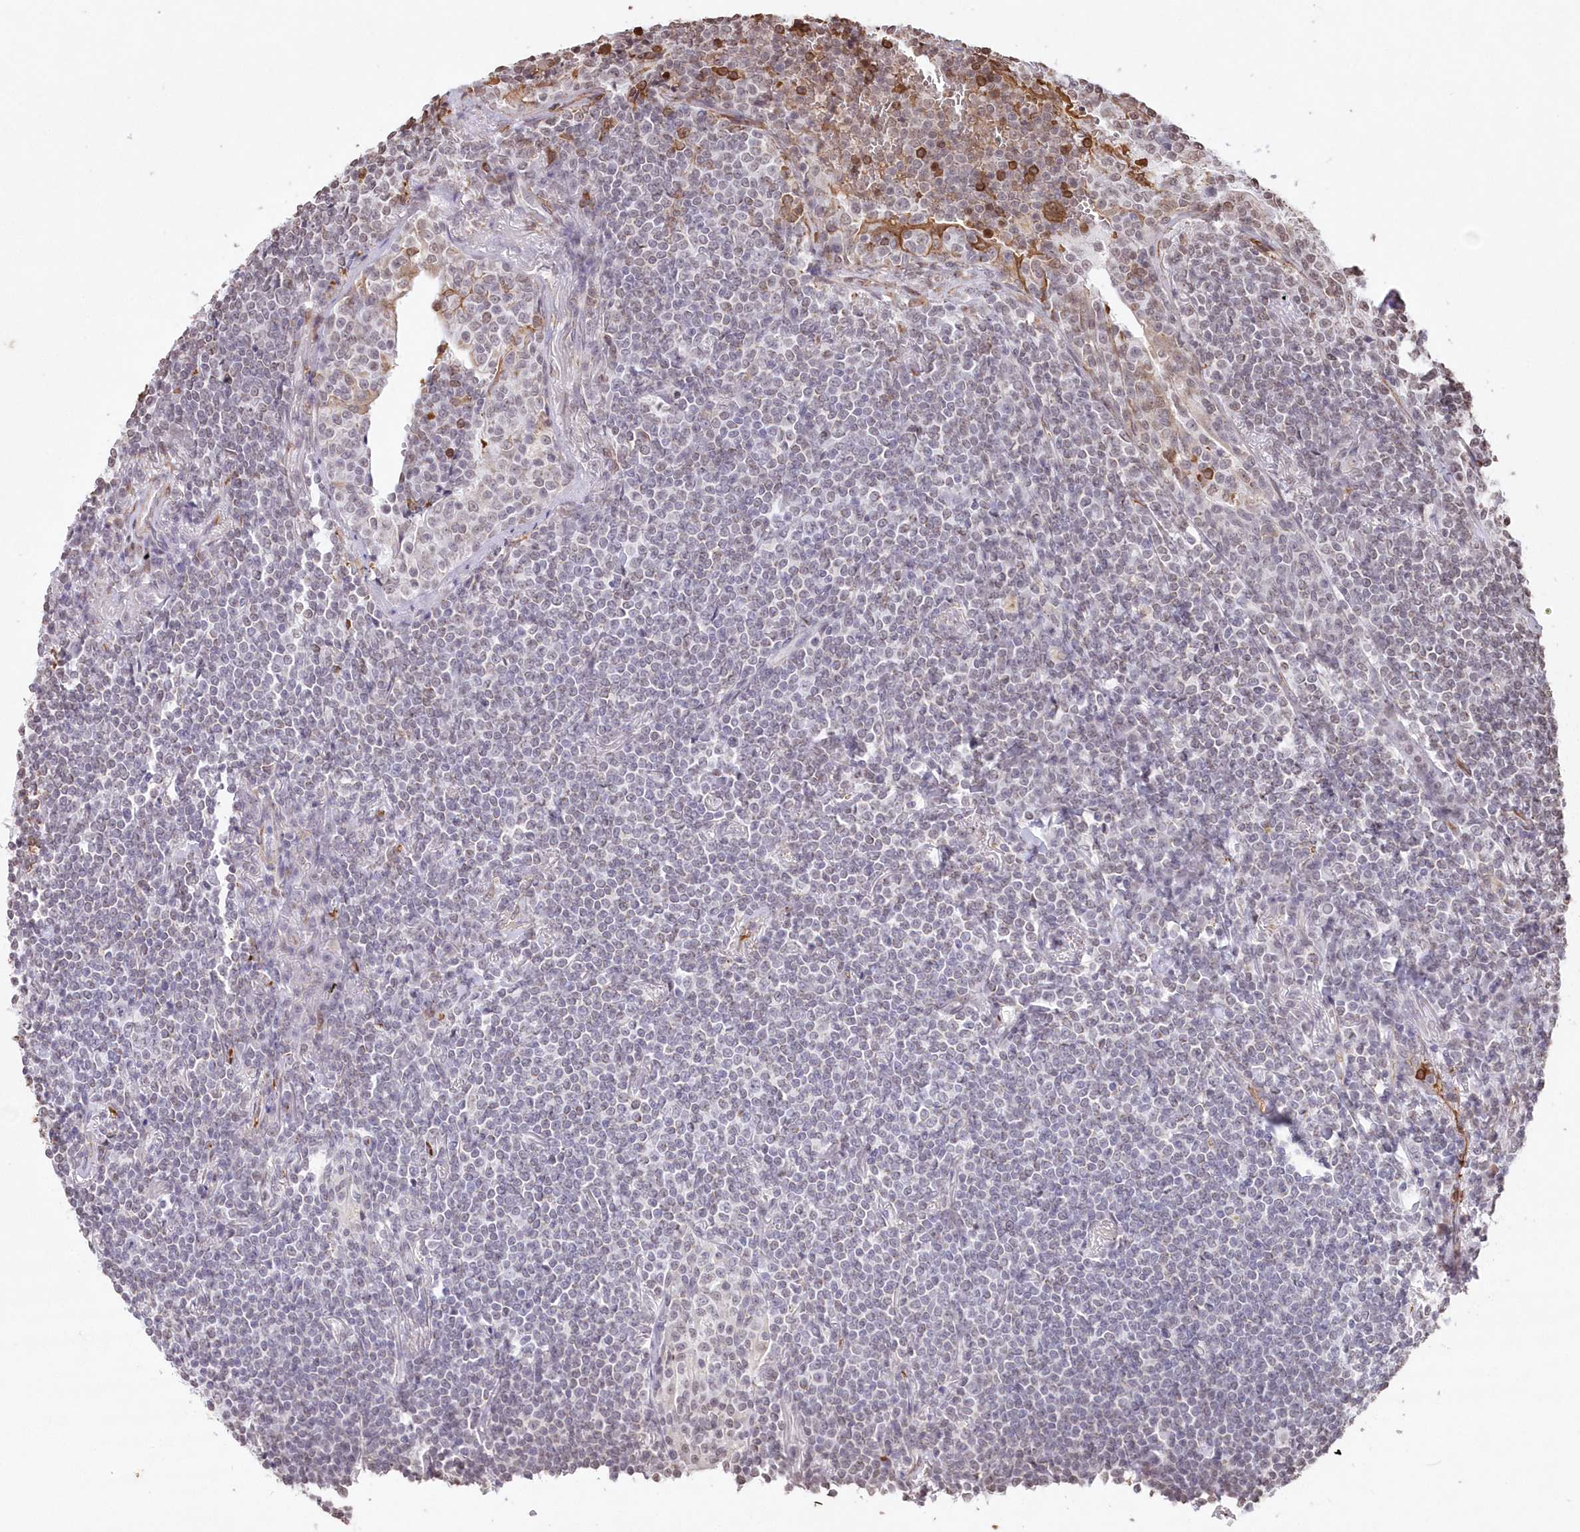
{"staining": {"intensity": "negative", "quantity": "none", "location": "none"}, "tissue": "lymphoma", "cell_type": "Tumor cells", "image_type": "cancer", "snomed": [{"axis": "morphology", "description": "Malignant lymphoma, non-Hodgkin's type, Low grade"}, {"axis": "topography", "description": "Lung"}], "caption": "This is an IHC photomicrograph of low-grade malignant lymphoma, non-Hodgkin's type. There is no positivity in tumor cells.", "gene": "RBM27", "patient": {"sex": "female", "age": 71}}